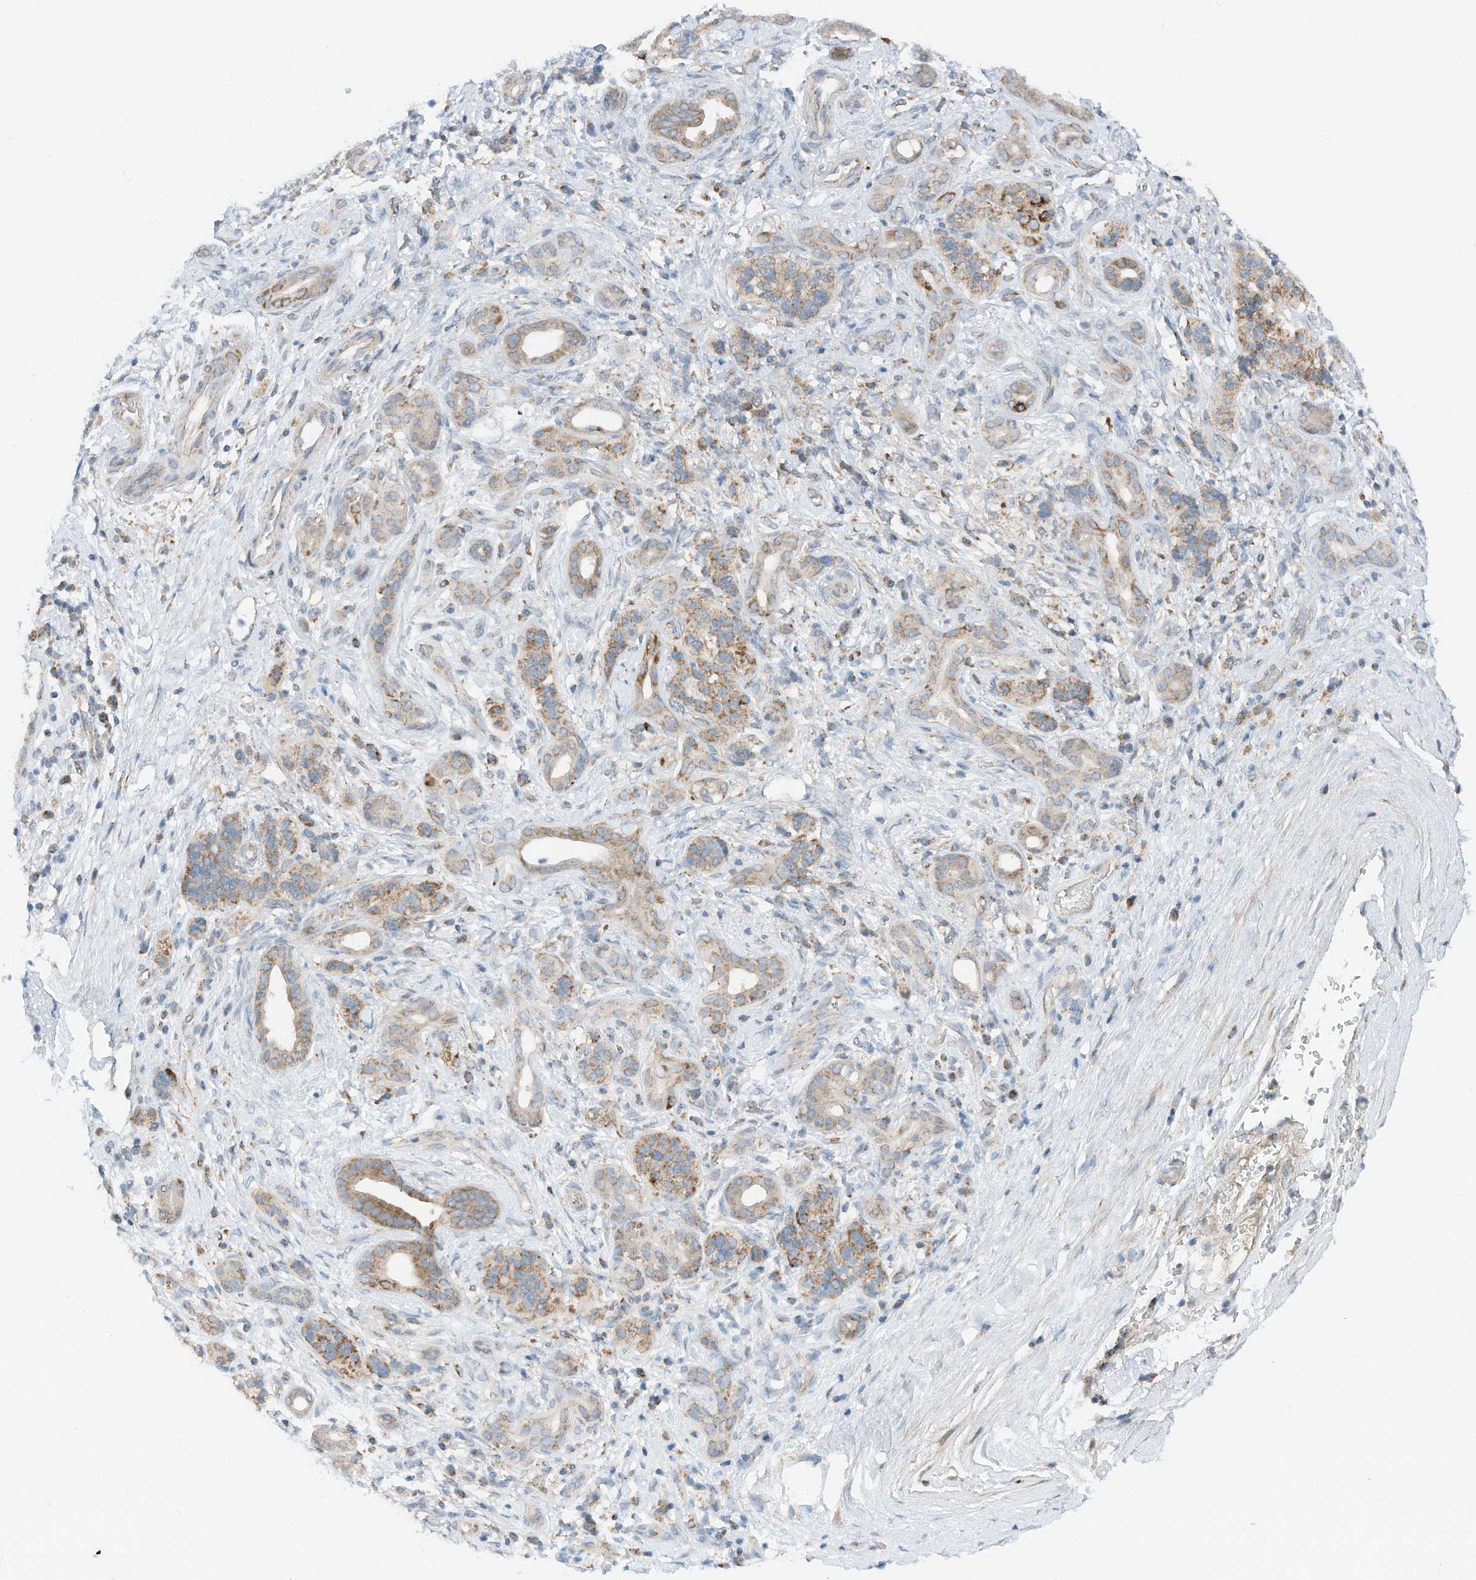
{"staining": {"intensity": "moderate", "quantity": "<25%", "location": "cytoplasmic/membranous"}, "tissue": "pancreatic cancer", "cell_type": "Tumor cells", "image_type": "cancer", "snomed": [{"axis": "morphology", "description": "Adenocarcinoma, NOS"}, {"axis": "topography", "description": "Pancreas"}], "caption": "Adenocarcinoma (pancreatic) stained for a protein (brown) displays moderate cytoplasmic/membranous positive positivity in about <25% of tumor cells.", "gene": "RMND1", "patient": {"sex": "male", "age": 78}}